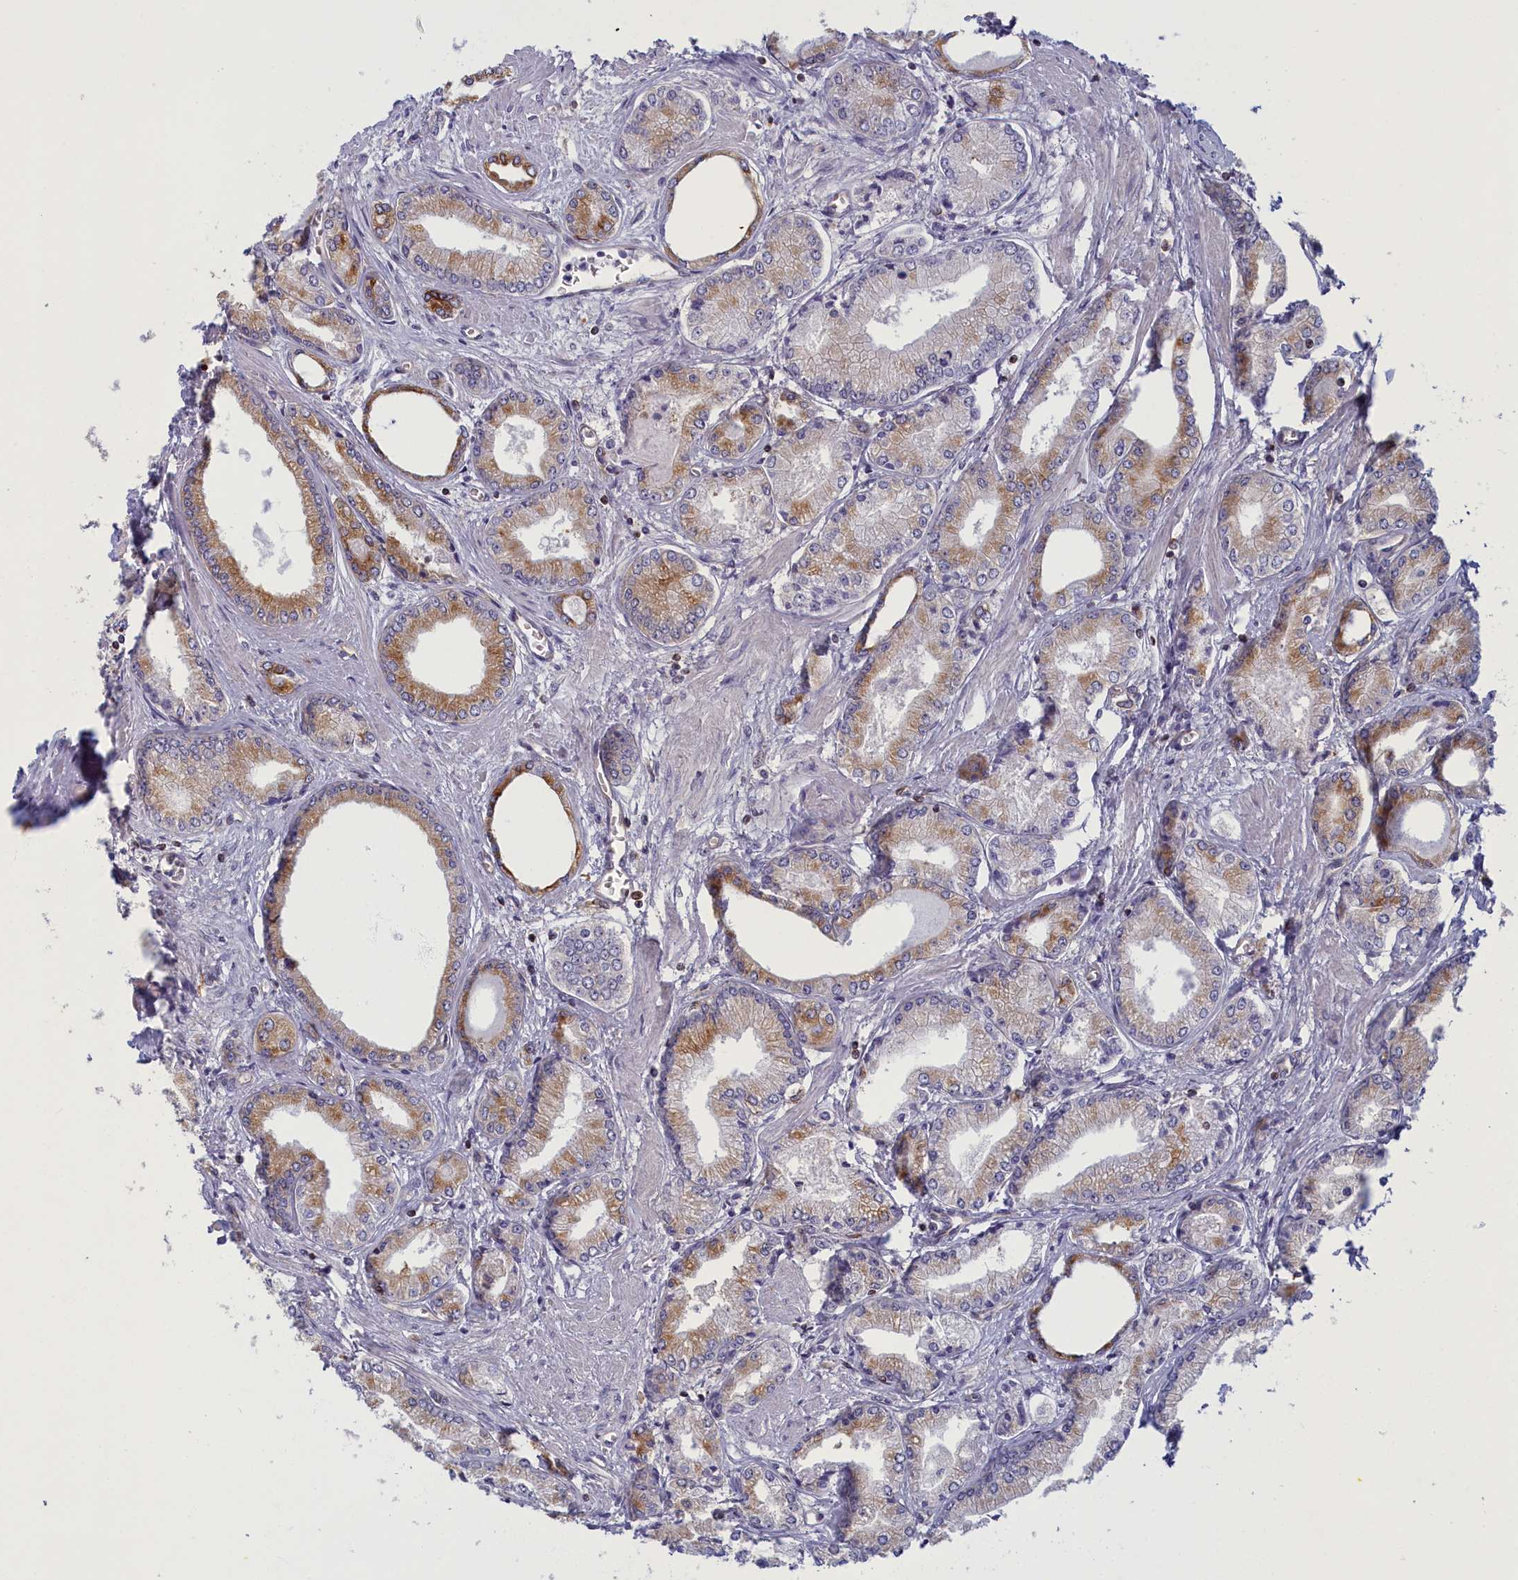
{"staining": {"intensity": "moderate", "quantity": "25%-75%", "location": "cytoplasmic/membranous"}, "tissue": "prostate cancer", "cell_type": "Tumor cells", "image_type": "cancer", "snomed": [{"axis": "morphology", "description": "Adenocarcinoma, Low grade"}, {"axis": "topography", "description": "Prostate"}], "caption": "Low-grade adenocarcinoma (prostate) was stained to show a protein in brown. There is medium levels of moderate cytoplasmic/membranous staining in about 25%-75% of tumor cells. (Stains: DAB in brown, nuclei in blue, Microscopy: brightfield microscopy at high magnification).", "gene": "NOL10", "patient": {"sex": "male", "age": 60}}